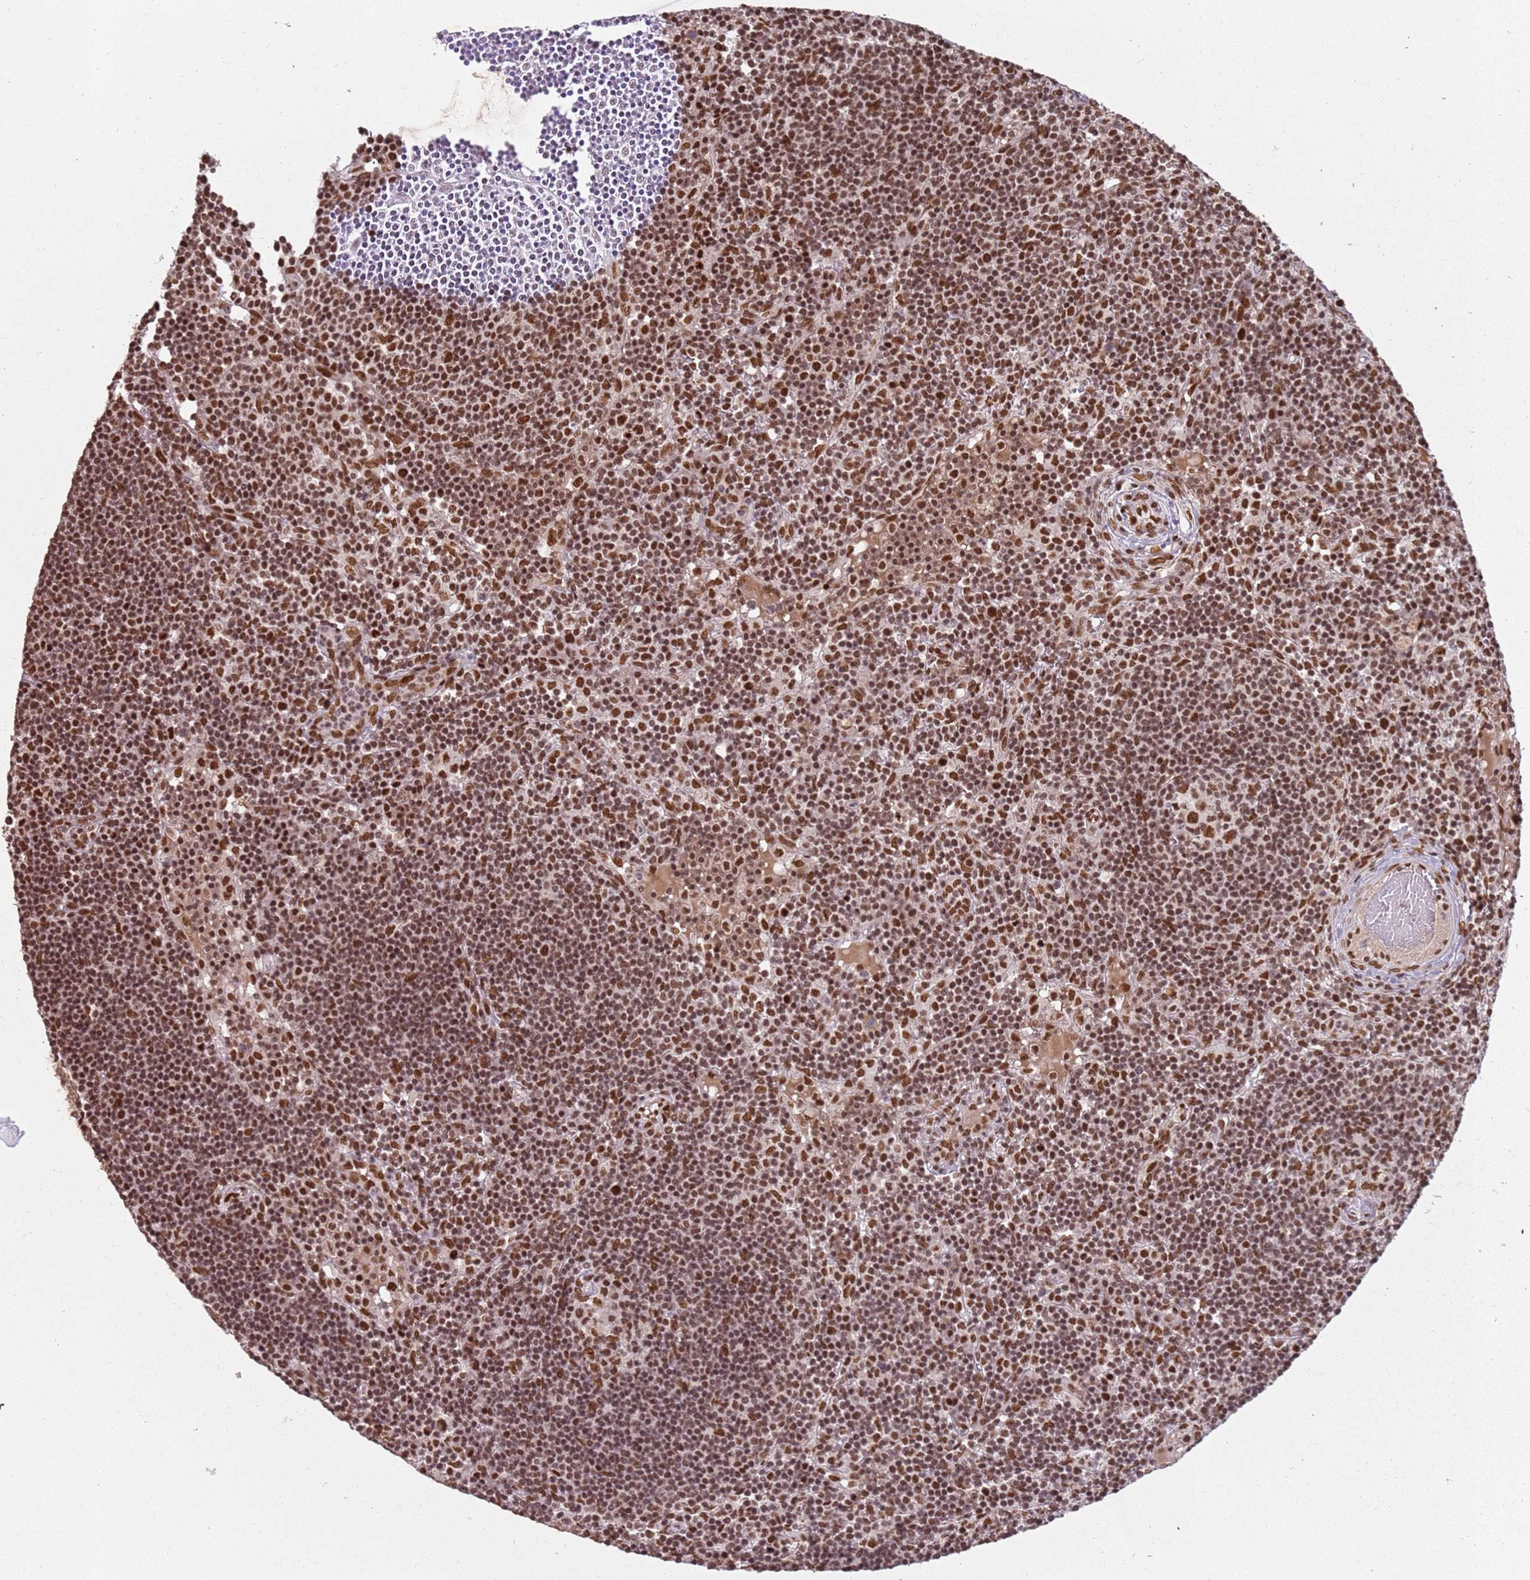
{"staining": {"intensity": "strong", "quantity": ">75%", "location": "nuclear"}, "tissue": "lymph node", "cell_type": "Germinal center cells", "image_type": "normal", "snomed": [{"axis": "morphology", "description": "Normal tissue, NOS"}, {"axis": "topography", "description": "Lymph node"}], "caption": "Immunohistochemical staining of normal lymph node shows high levels of strong nuclear staining in approximately >75% of germinal center cells. (IHC, brightfield microscopy, high magnification).", "gene": "TENT4A", "patient": {"sex": "male", "age": 53}}